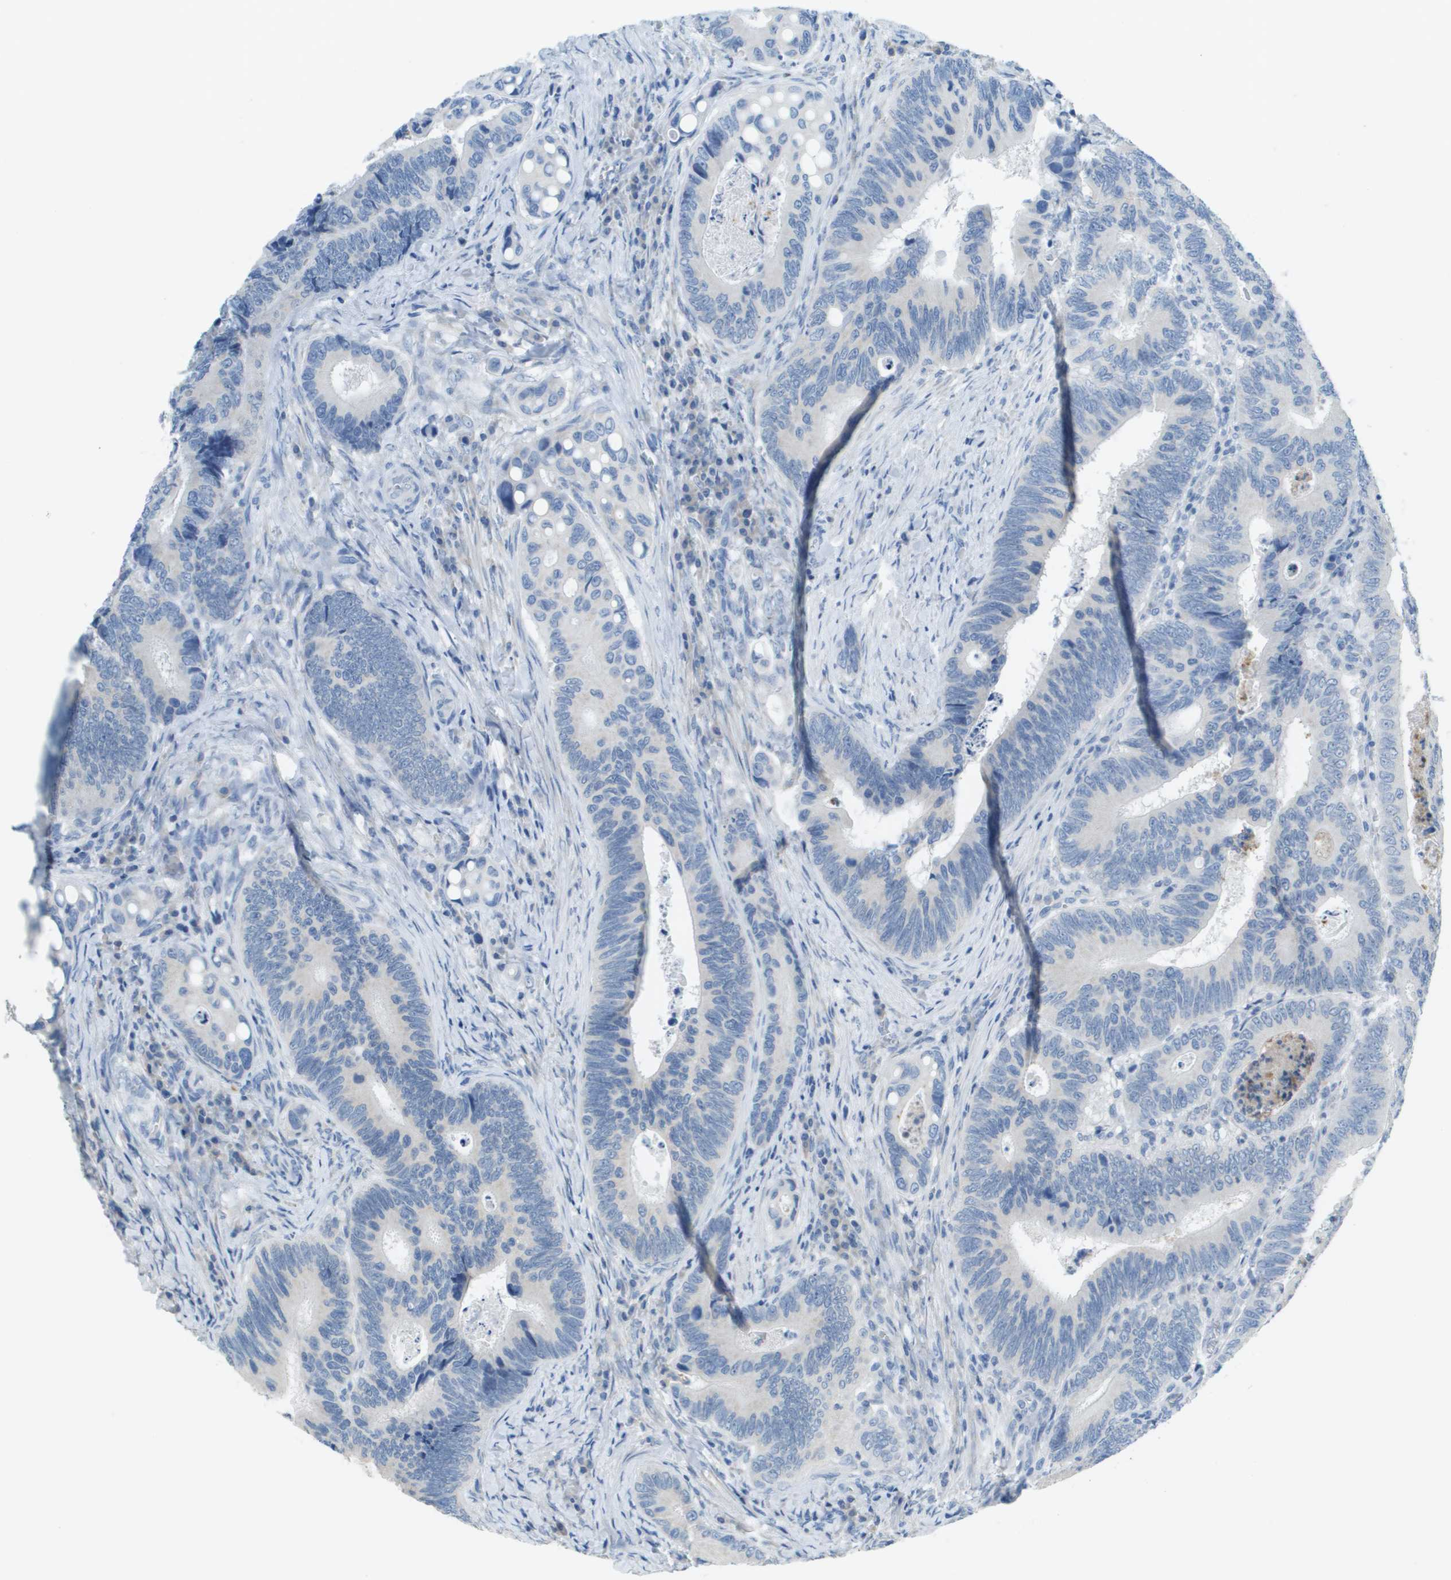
{"staining": {"intensity": "negative", "quantity": "none", "location": "none"}, "tissue": "colorectal cancer", "cell_type": "Tumor cells", "image_type": "cancer", "snomed": [{"axis": "morphology", "description": "Inflammation, NOS"}, {"axis": "morphology", "description": "Adenocarcinoma, NOS"}, {"axis": "topography", "description": "Colon"}], "caption": "Immunohistochemistry of human colorectal cancer (adenocarcinoma) demonstrates no expression in tumor cells.", "gene": "PTGDR2", "patient": {"sex": "male", "age": 72}}